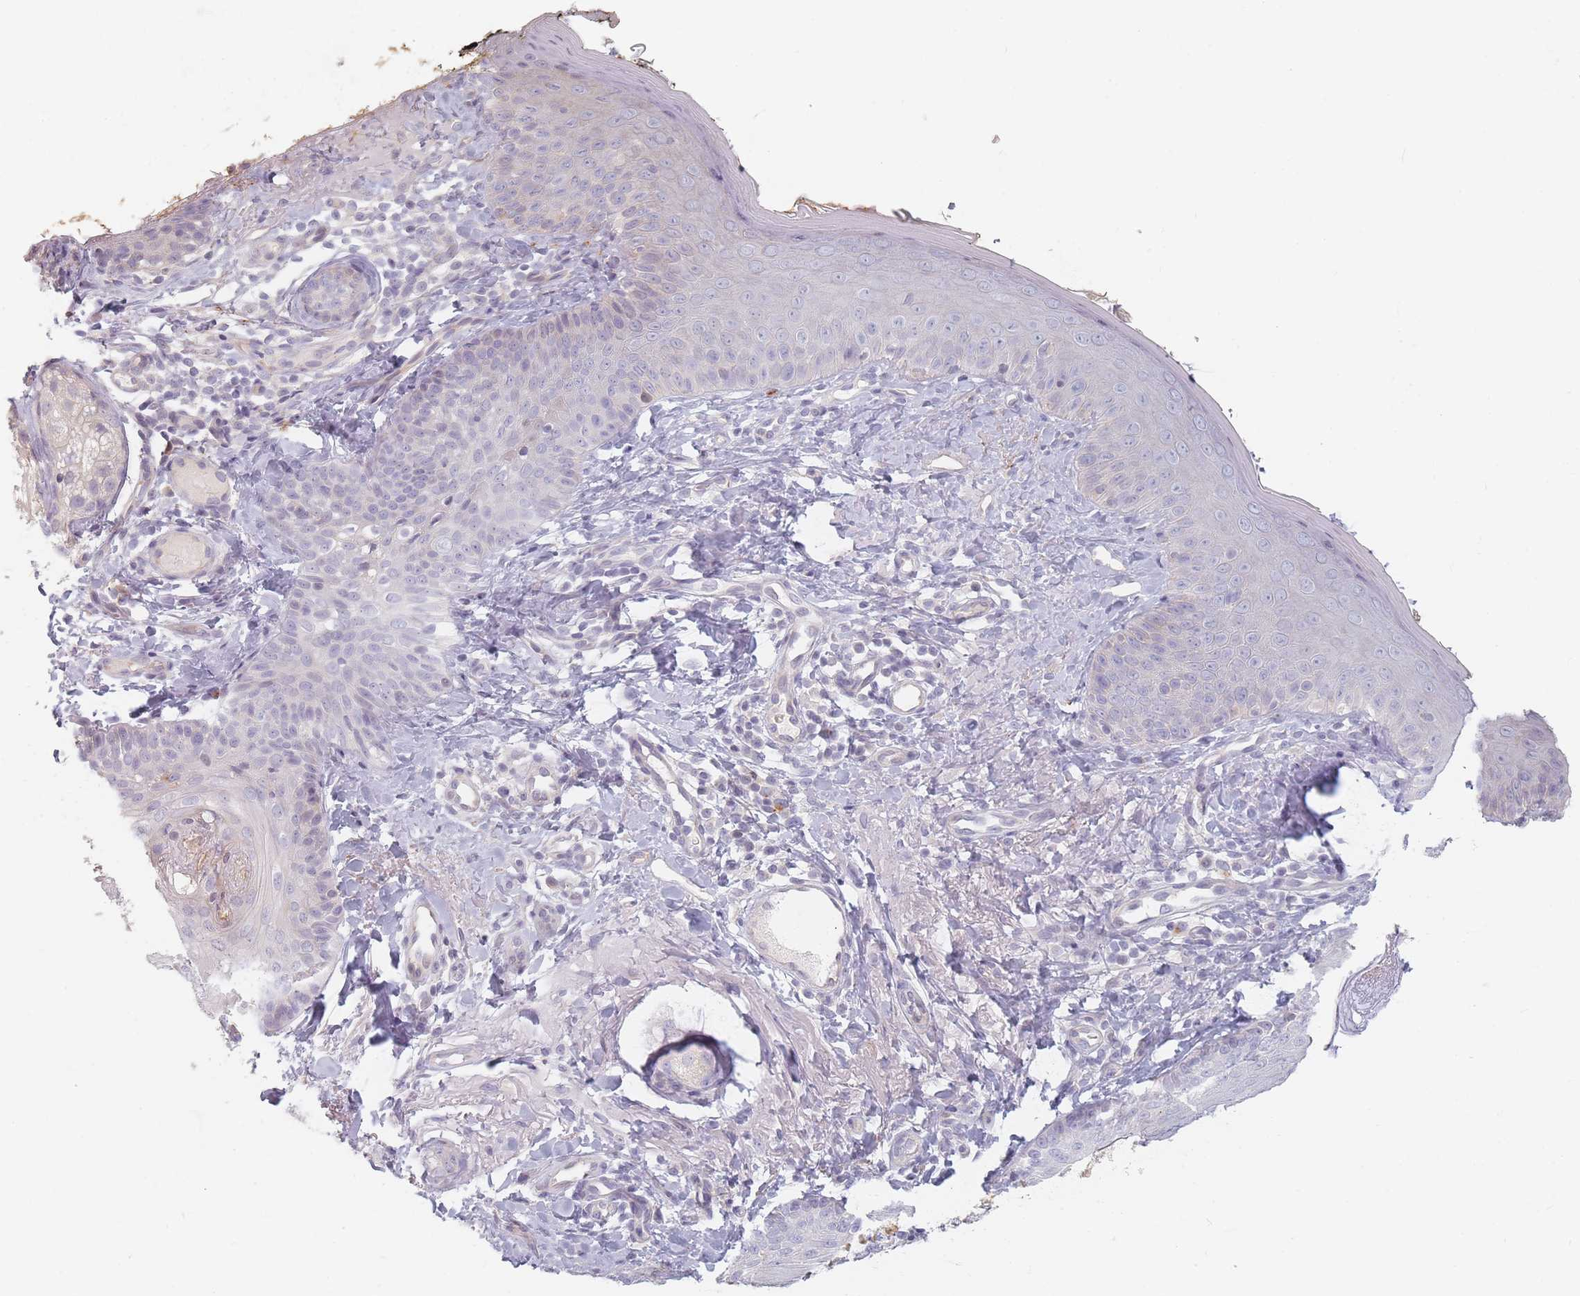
{"staining": {"intensity": "negative", "quantity": "none", "location": "none"}, "tissue": "skin", "cell_type": "Fibroblasts", "image_type": "normal", "snomed": [{"axis": "morphology", "description": "Normal tissue, NOS"}, {"axis": "topography", "description": "Skin"}], "caption": "This photomicrograph is of unremarkable skin stained with immunohistochemistry (IHC) to label a protein in brown with the nuclei are counter-stained blue. There is no positivity in fibroblasts. The staining is performed using DAB (3,3'-diaminobenzidine) brown chromogen with nuclei counter-stained in using hematoxylin.", "gene": "TMOD1", "patient": {"sex": "male", "age": 57}}